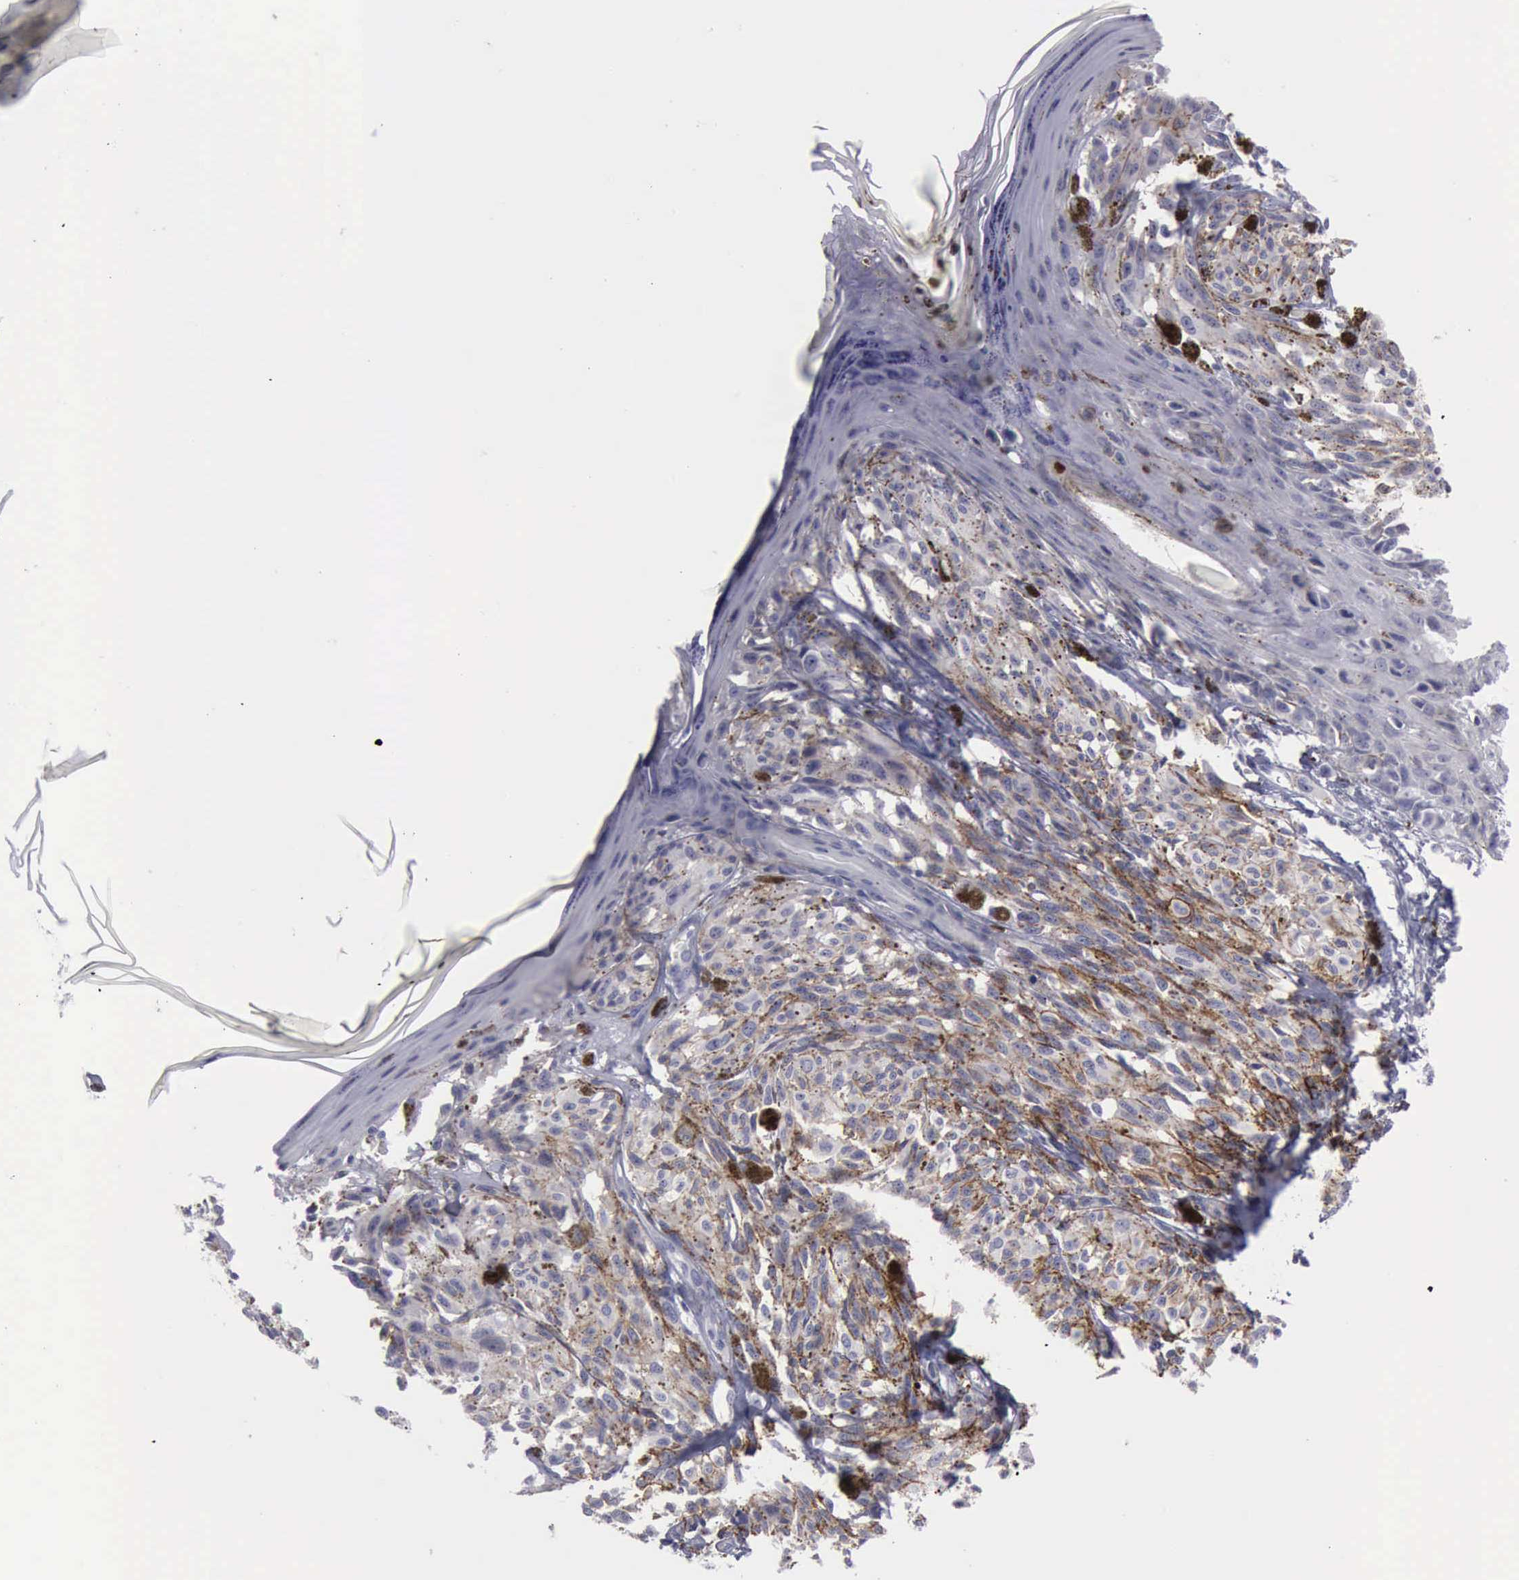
{"staining": {"intensity": "negative", "quantity": "none", "location": "none"}, "tissue": "melanoma", "cell_type": "Tumor cells", "image_type": "cancer", "snomed": [{"axis": "morphology", "description": "Malignant melanoma, NOS"}, {"axis": "topography", "description": "Skin"}], "caption": "Immunohistochemistry of melanoma exhibits no staining in tumor cells.", "gene": "CDH2", "patient": {"sex": "male", "age": 67}}